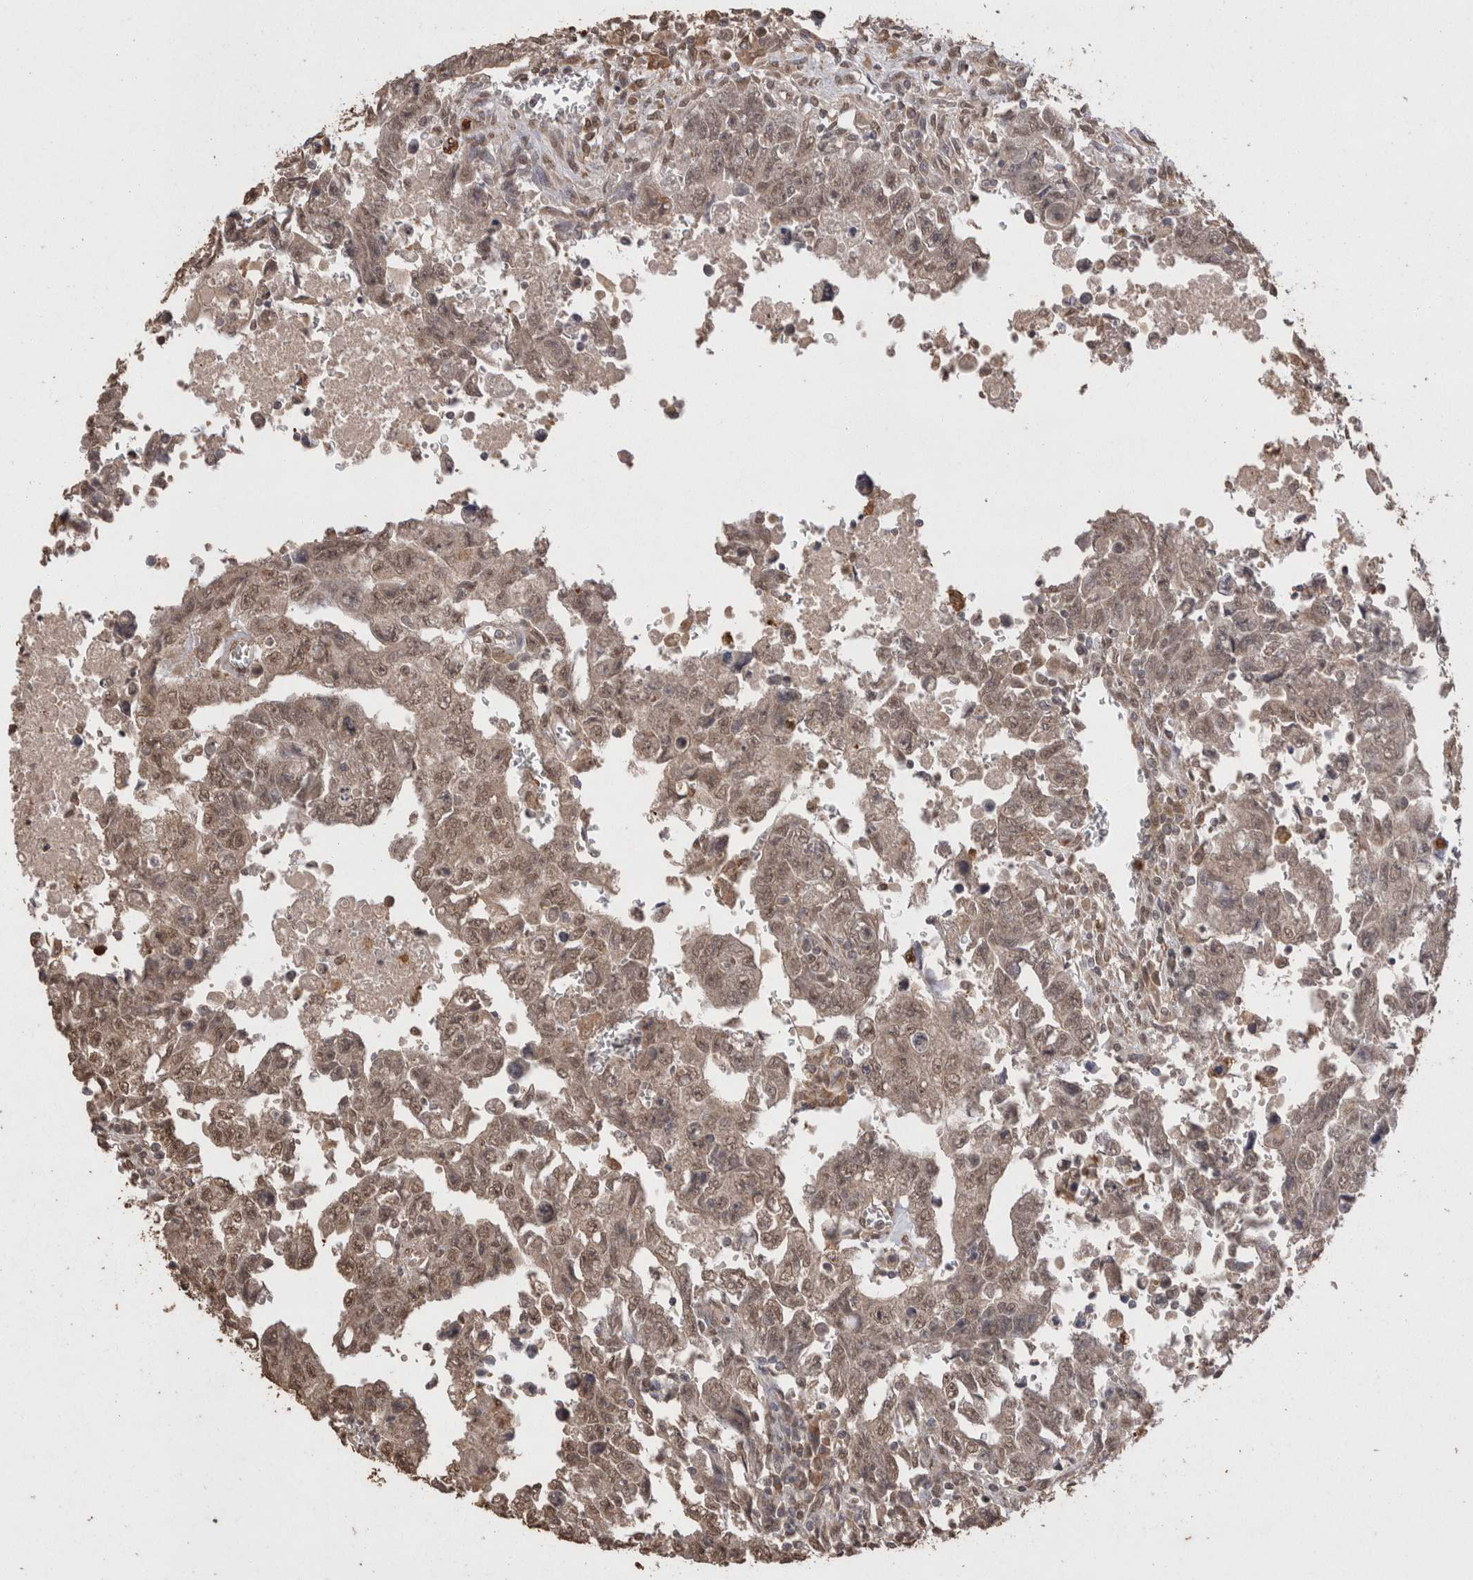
{"staining": {"intensity": "weak", "quantity": ">75%", "location": "cytoplasmic/membranous,nuclear"}, "tissue": "testis cancer", "cell_type": "Tumor cells", "image_type": "cancer", "snomed": [{"axis": "morphology", "description": "Carcinoma, Embryonal, NOS"}, {"axis": "topography", "description": "Testis"}], "caption": "High-magnification brightfield microscopy of embryonal carcinoma (testis) stained with DAB (3,3'-diaminobenzidine) (brown) and counterstained with hematoxylin (blue). tumor cells exhibit weak cytoplasmic/membranous and nuclear staining is present in approximately>75% of cells.", "gene": "GRK5", "patient": {"sex": "male", "age": 28}}